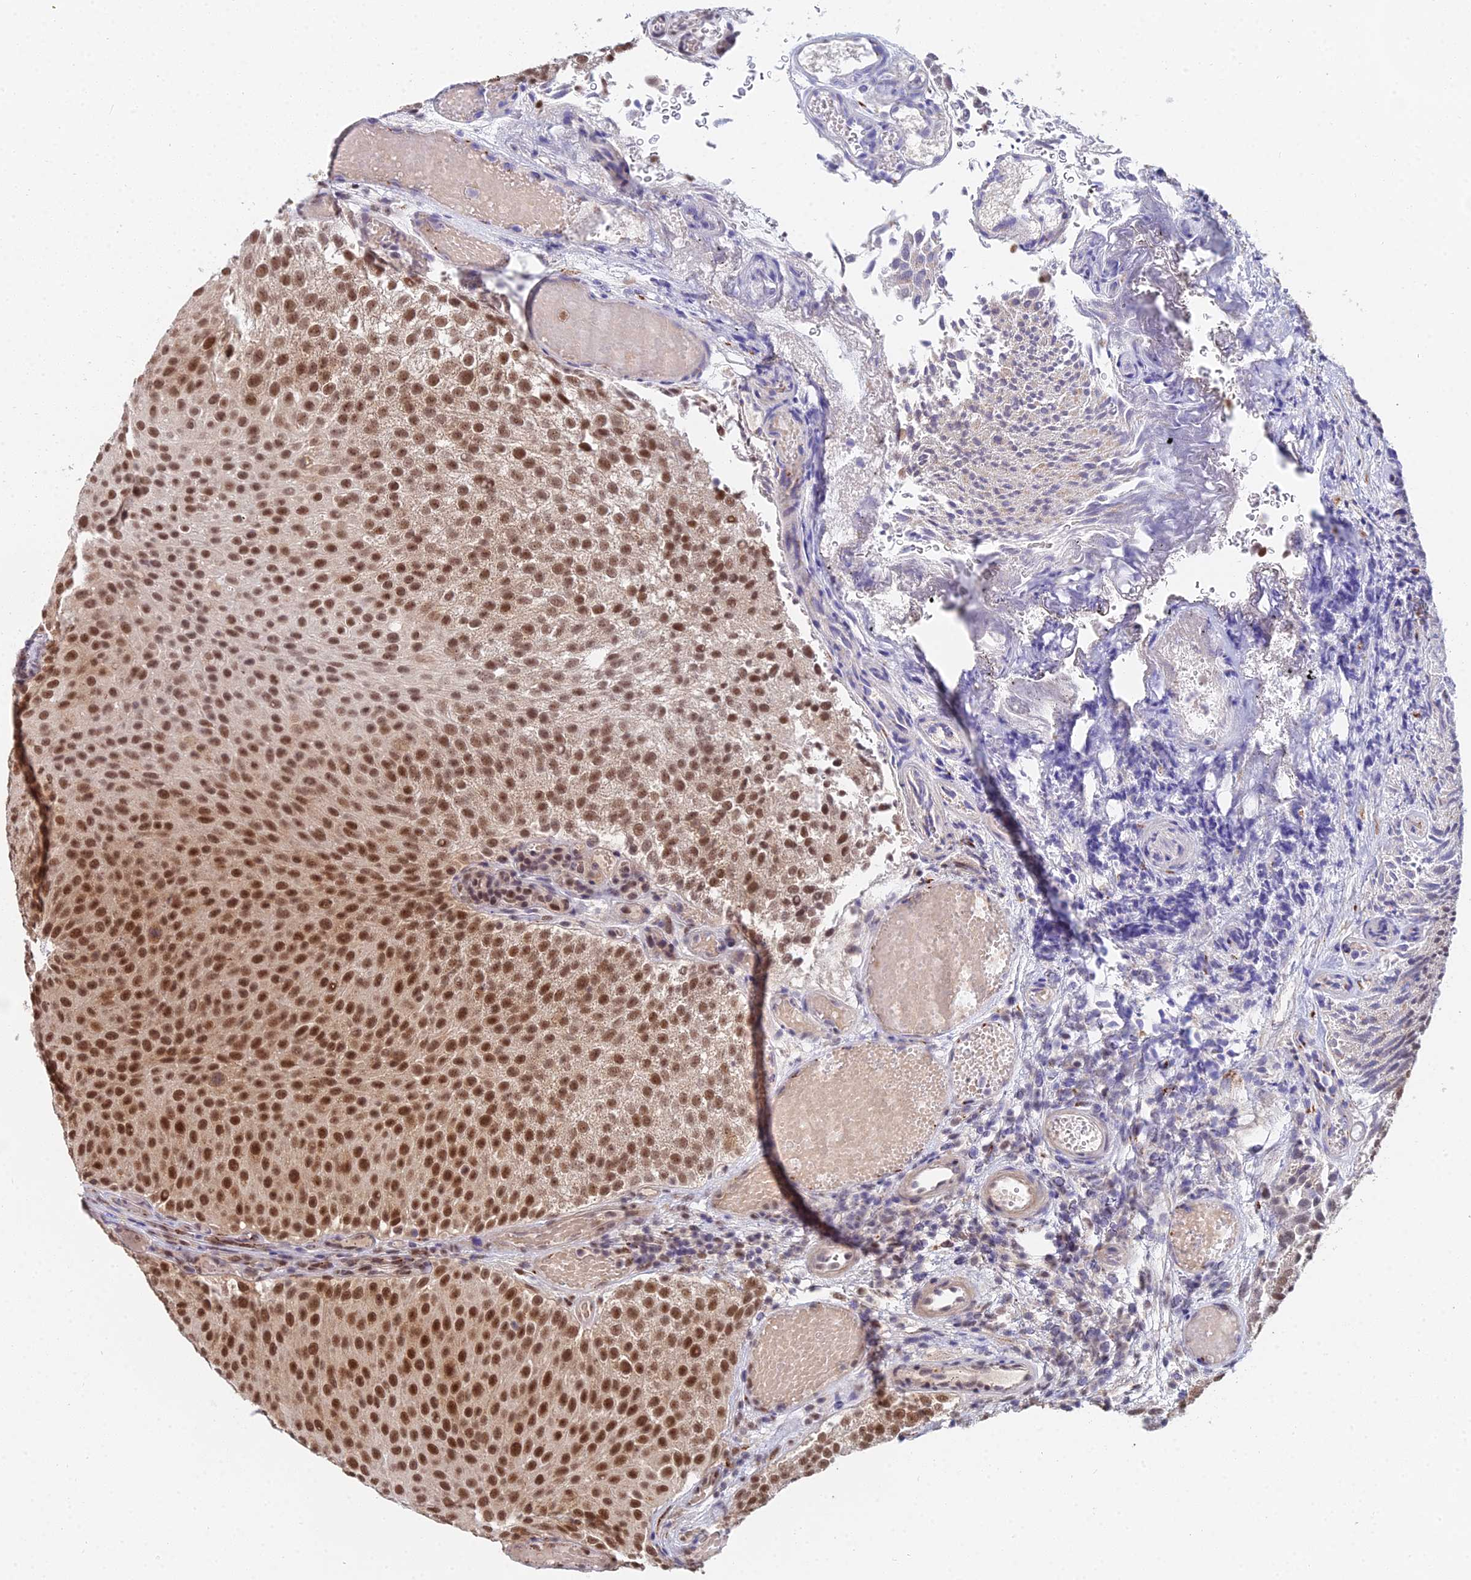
{"staining": {"intensity": "strong", "quantity": ">75%", "location": "nuclear"}, "tissue": "urothelial cancer", "cell_type": "Tumor cells", "image_type": "cancer", "snomed": [{"axis": "morphology", "description": "Urothelial carcinoma, Low grade"}, {"axis": "topography", "description": "Urinary bladder"}], "caption": "Immunohistochemistry (IHC) of urothelial cancer displays high levels of strong nuclear expression in about >75% of tumor cells. (Stains: DAB in brown, nuclei in blue, Microscopy: brightfield microscopy at high magnification).", "gene": "THOC3", "patient": {"sex": "male", "age": 78}}